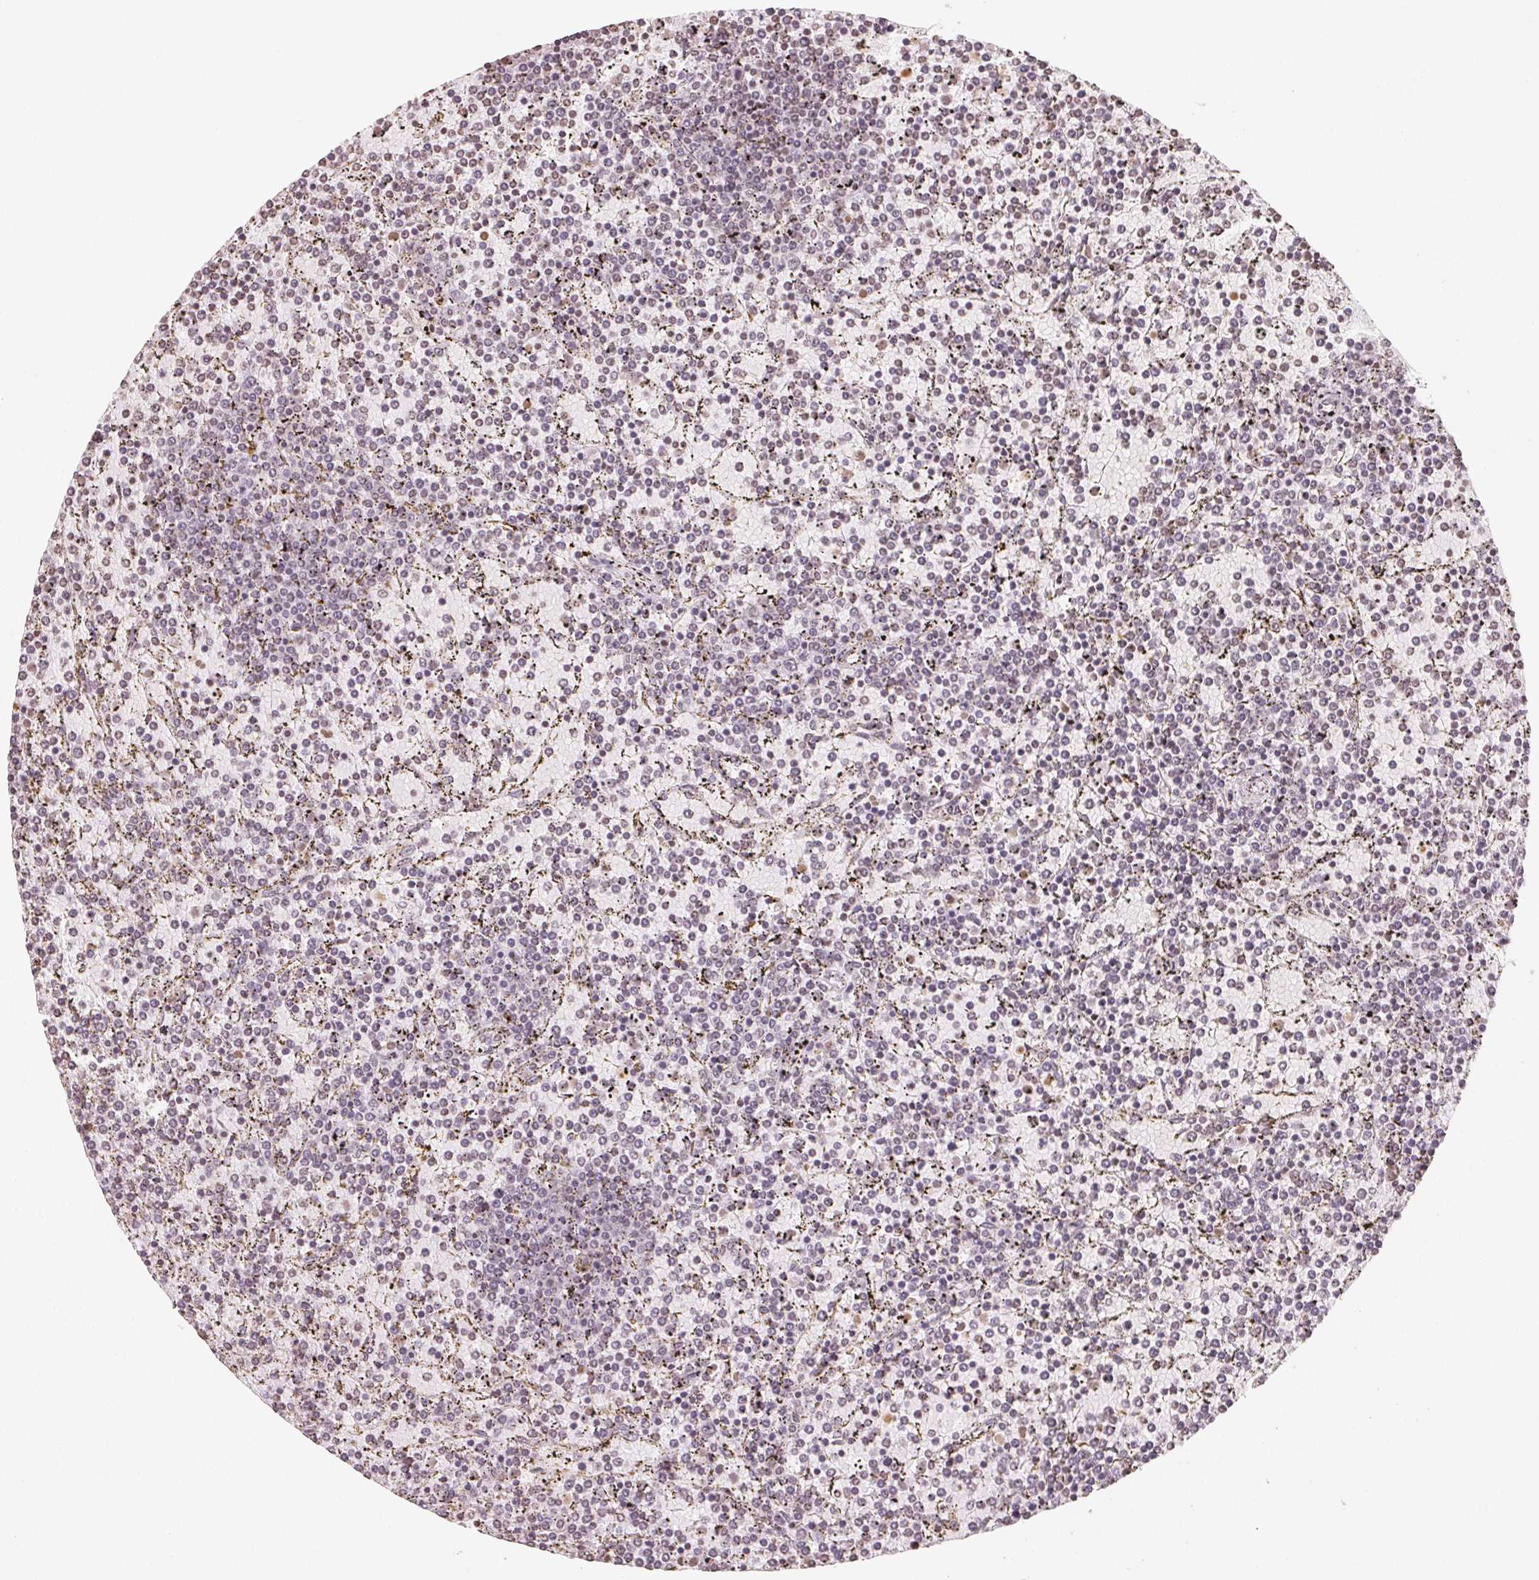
{"staining": {"intensity": "negative", "quantity": "none", "location": "none"}, "tissue": "lymphoma", "cell_type": "Tumor cells", "image_type": "cancer", "snomed": [{"axis": "morphology", "description": "Malignant lymphoma, non-Hodgkin's type, Low grade"}, {"axis": "topography", "description": "Spleen"}], "caption": "Immunohistochemistry (IHC) of human low-grade malignant lymphoma, non-Hodgkin's type displays no expression in tumor cells. (Brightfield microscopy of DAB immunohistochemistry at high magnification).", "gene": "TBP", "patient": {"sex": "female", "age": 77}}